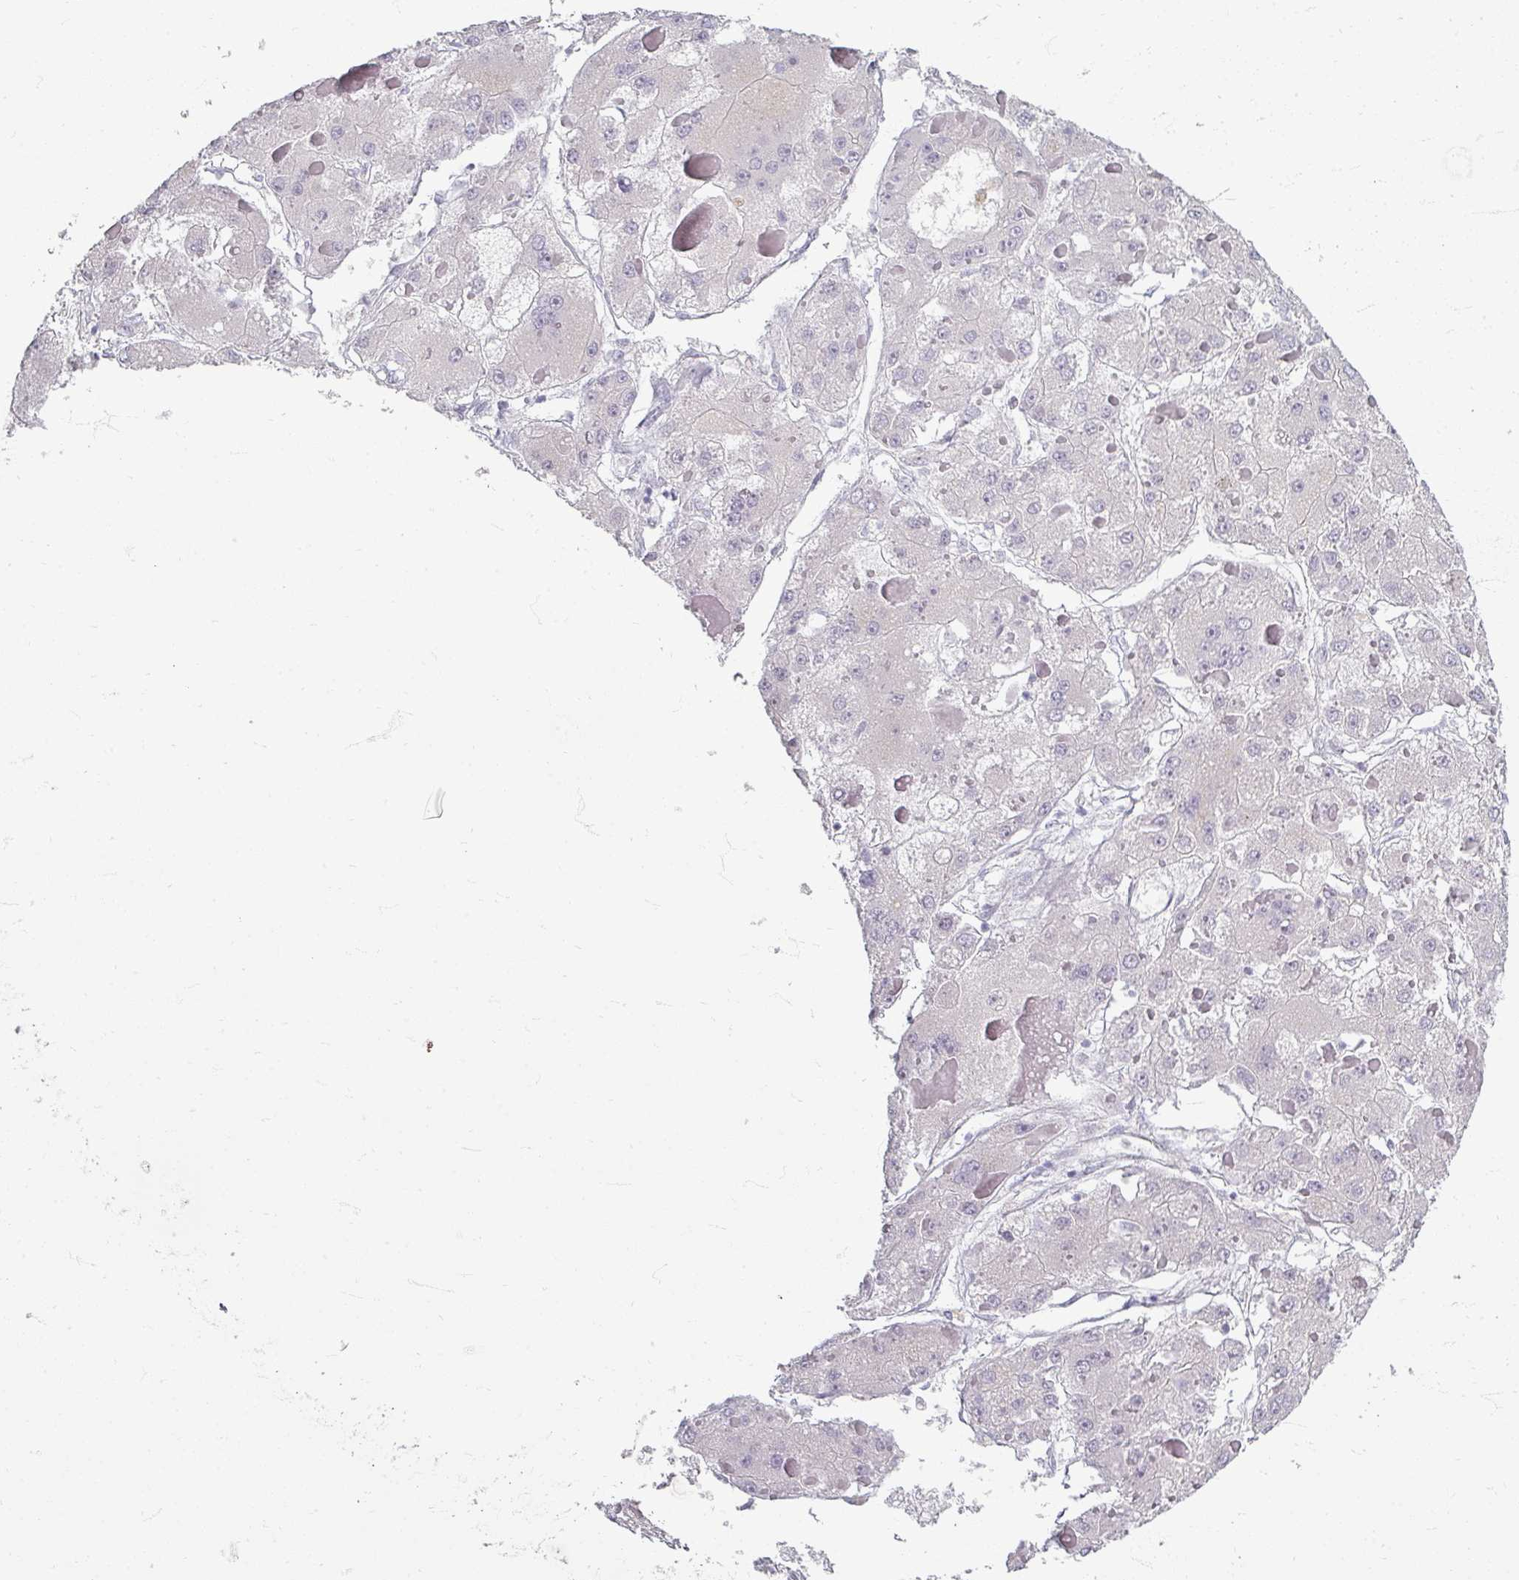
{"staining": {"intensity": "negative", "quantity": "none", "location": "none"}, "tissue": "liver cancer", "cell_type": "Tumor cells", "image_type": "cancer", "snomed": [{"axis": "morphology", "description": "Carcinoma, Hepatocellular, NOS"}, {"axis": "topography", "description": "Liver"}], "caption": "An immunohistochemistry (IHC) photomicrograph of liver hepatocellular carcinoma is shown. There is no staining in tumor cells of liver hepatocellular carcinoma.", "gene": "ZNF878", "patient": {"sex": "female", "age": 73}}